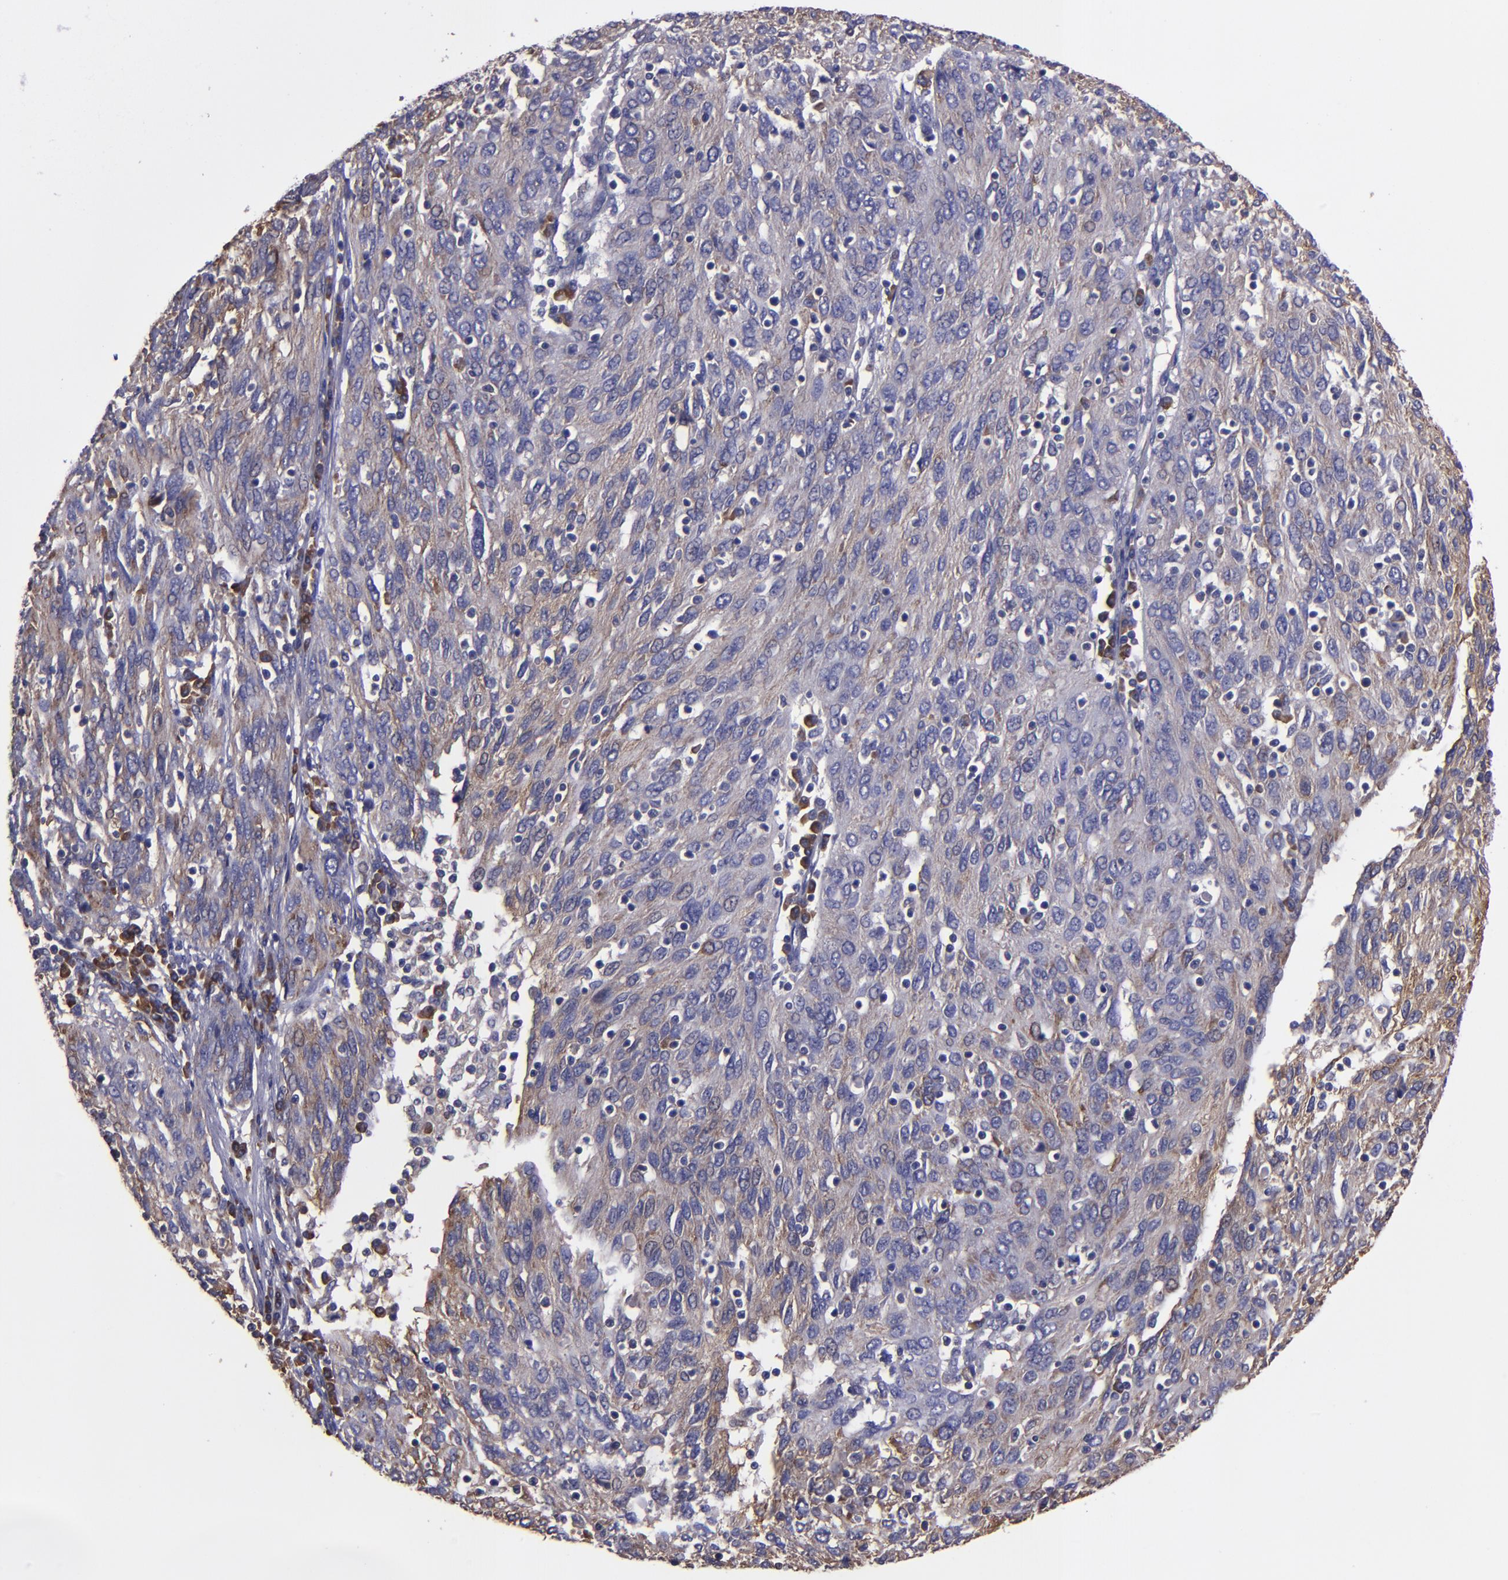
{"staining": {"intensity": "weak", "quantity": "25%-75%", "location": "cytoplasmic/membranous"}, "tissue": "ovarian cancer", "cell_type": "Tumor cells", "image_type": "cancer", "snomed": [{"axis": "morphology", "description": "Carcinoma, endometroid"}, {"axis": "topography", "description": "Ovary"}], "caption": "Protein staining by immunohistochemistry shows weak cytoplasmic/membranous positivity in about 25%-75% of tumor cells in ovarian cancer.", "gene": "CARS1", "patient": {"sex": "female", "age": 50}}